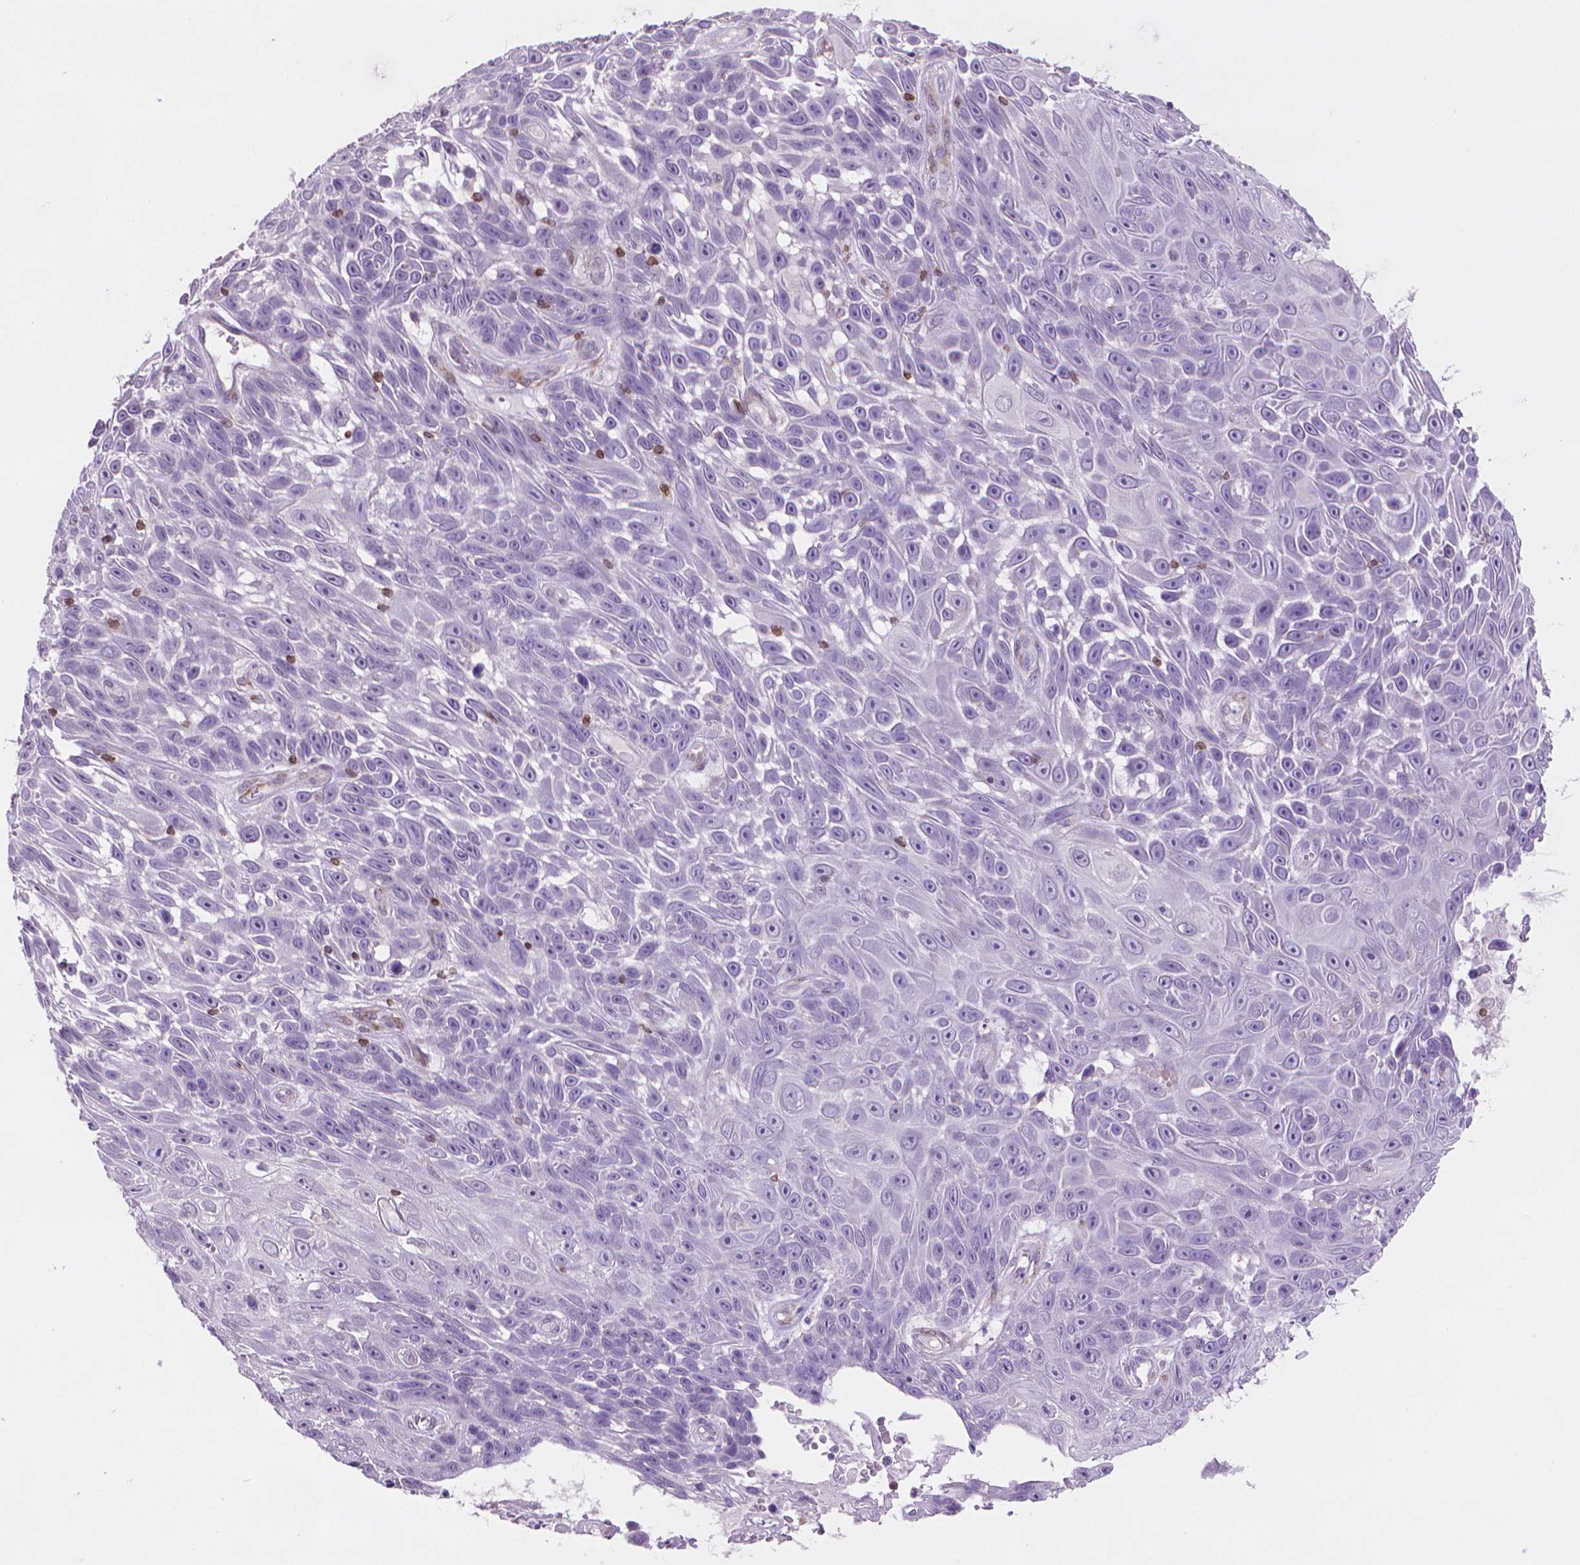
{"staining": {"intensity": "negative", "quantity": "none", "location": "none"}, "tissue": "skin cancer", "cell_type": "Tumor cells", "image_type": "cancer", "snomed": [{"axis": "morphology", "description": "Squamous cell carcinoma, NOS"}, {"axis": "topography", "description": "Skin"}], "caption": "The immunohistochemistry (IHC) histopathology image has no significant expression in tumor cells of squamous cell carcinoma (skin) tissue.", "gene": "BCL2", "patient": {"sex": "male", "age": 82}}